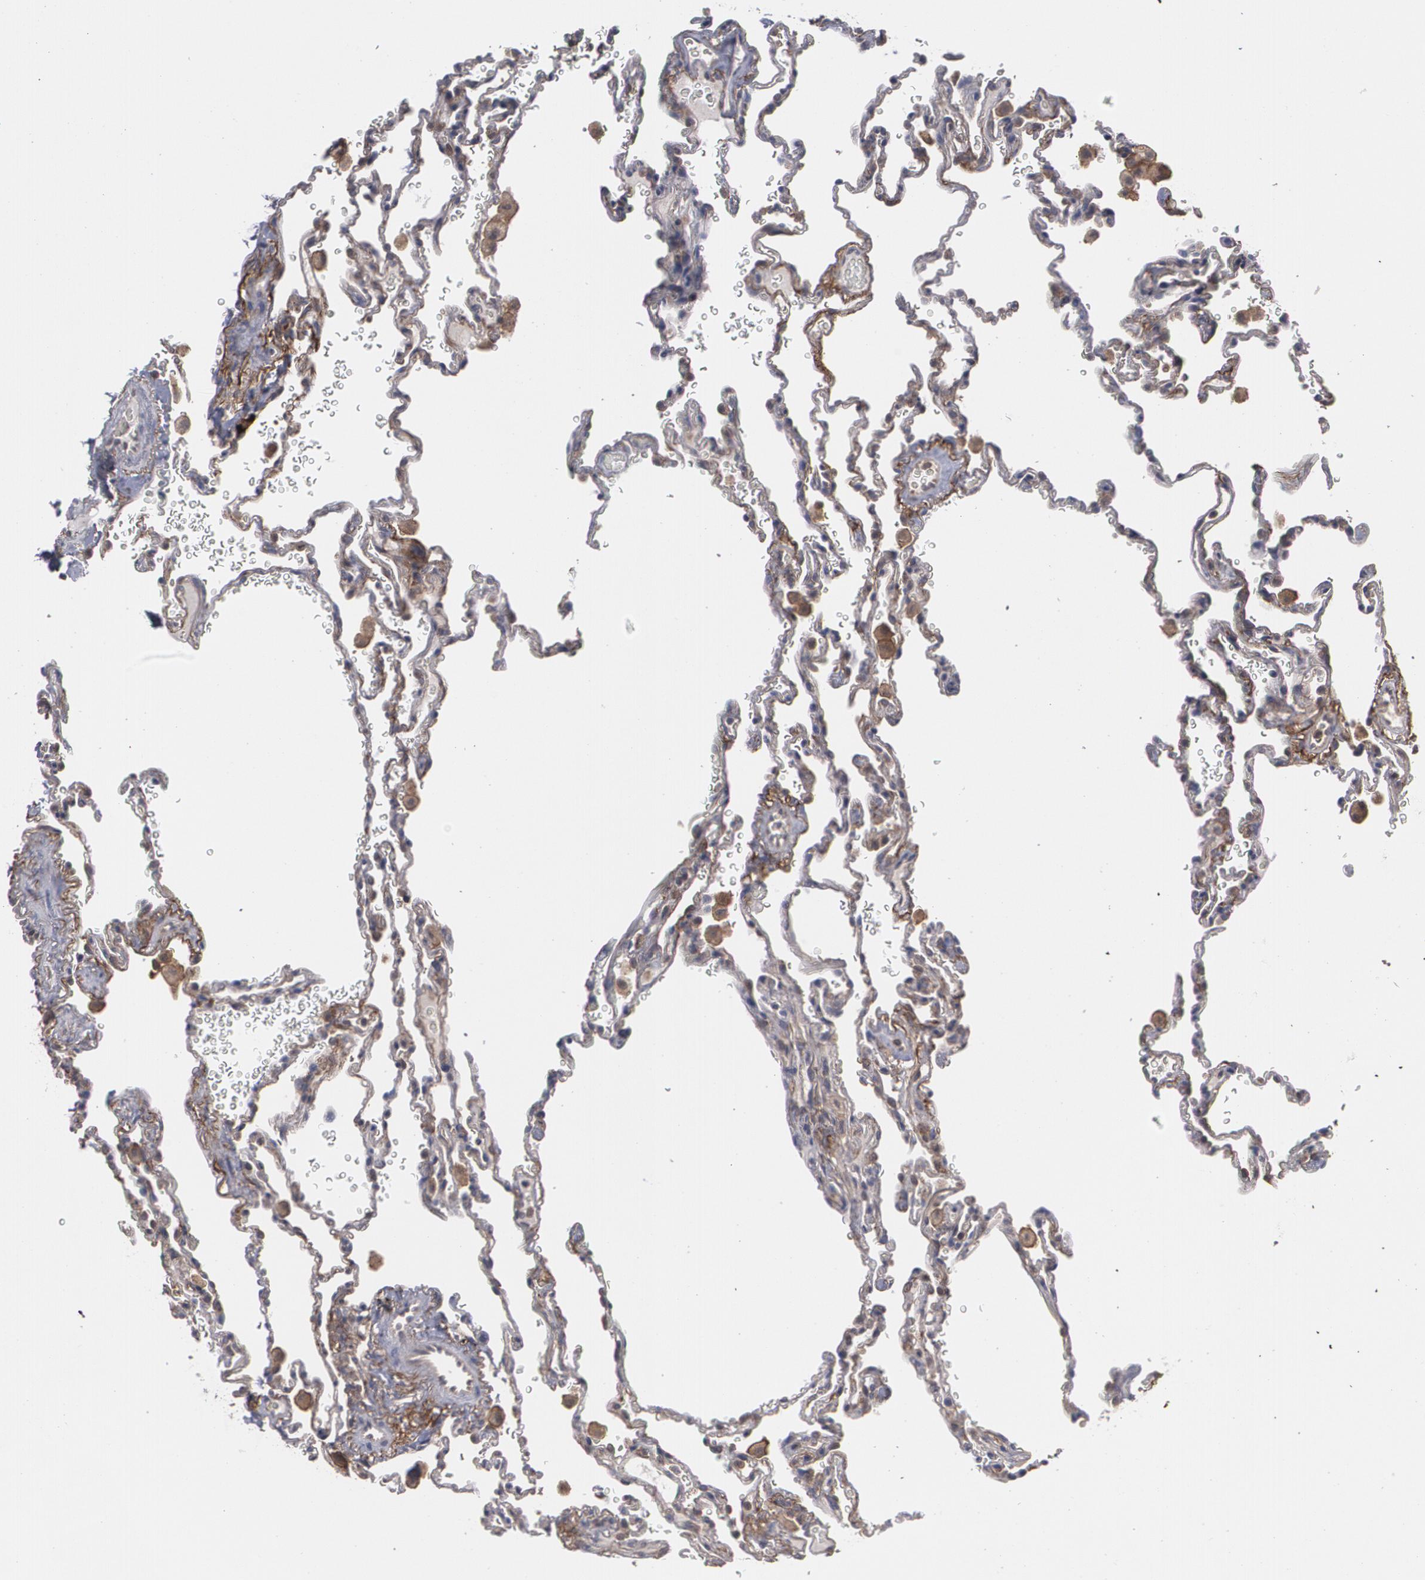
{"staining": {"intensity": "weak", "quantity": "<25%", "location": "cytoplasmic/membranous"}, "tissue": "lung", "cell_type": "Alveolar cells", "image_type": "normal", "snomed": [{"axis": "morphology", "description": "Normal tissue, NOS"}, {"axis": "topography", "description": "Lung"}], "caption": "DAB (3,3'-diaminobenzidine) immunohistochemical staining of unremarkable lung displays no significant staining in alveolar cells. Nuclei are stained in blue.", "gene": "BMP6", "patient": {"sex": "male", "age": 59}}